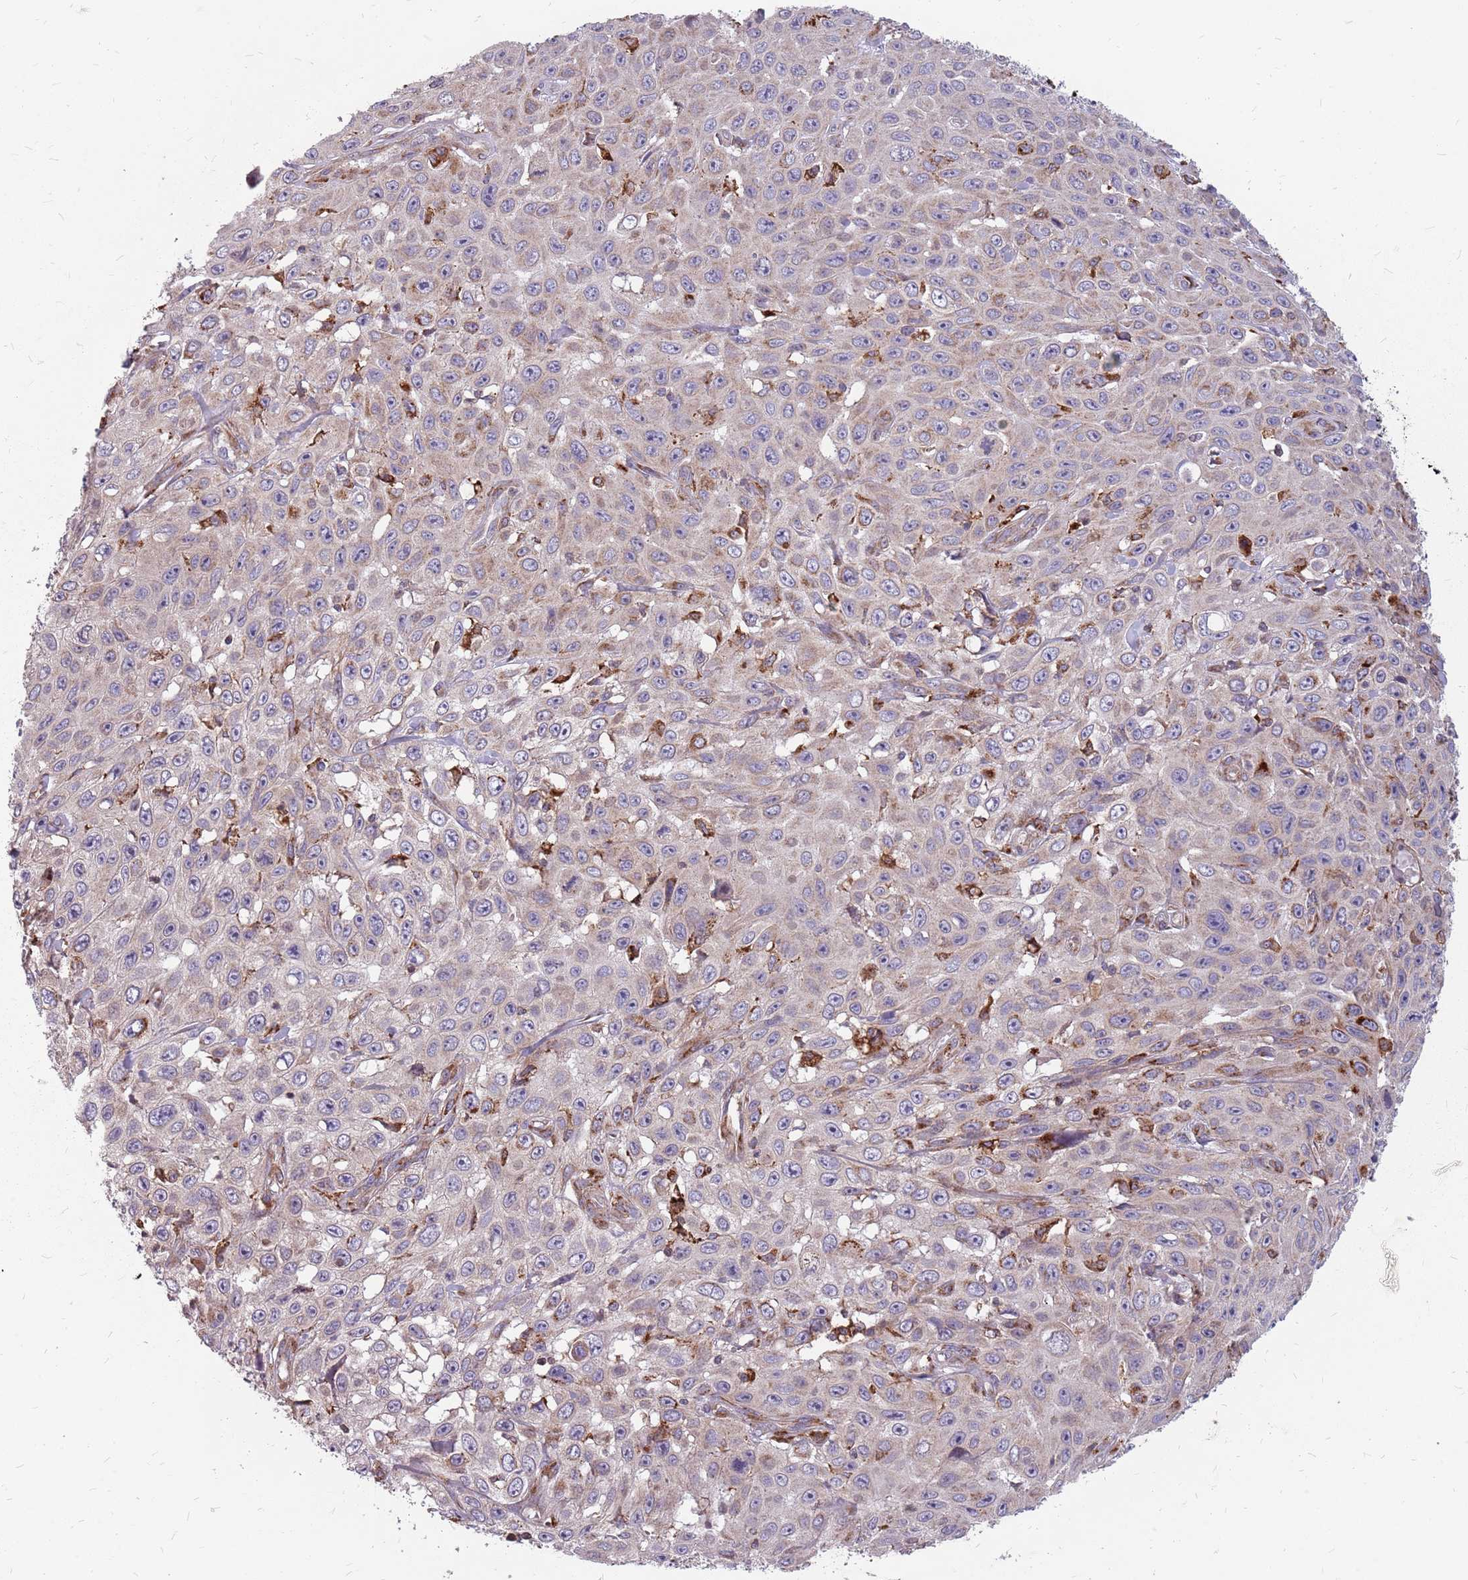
{"staining": {"intensity": "negative", "quantity": "none", "location": "none"}, "tissue": "skin cancer", "cell_type": "Tumor cells", "image_type": "cancer", "snomed": [{"axis": "morphology", "description": "Squamous cell carcinoma, NOS"}, {"axis": "topography", "description": "Skin"}], "caption": "A micrograph of human skin cancer (squamous cell carcinoma) is negative for staining in tumor cells.", "gene": "NME4", "patient": {"sex": "male", "age": 82}}